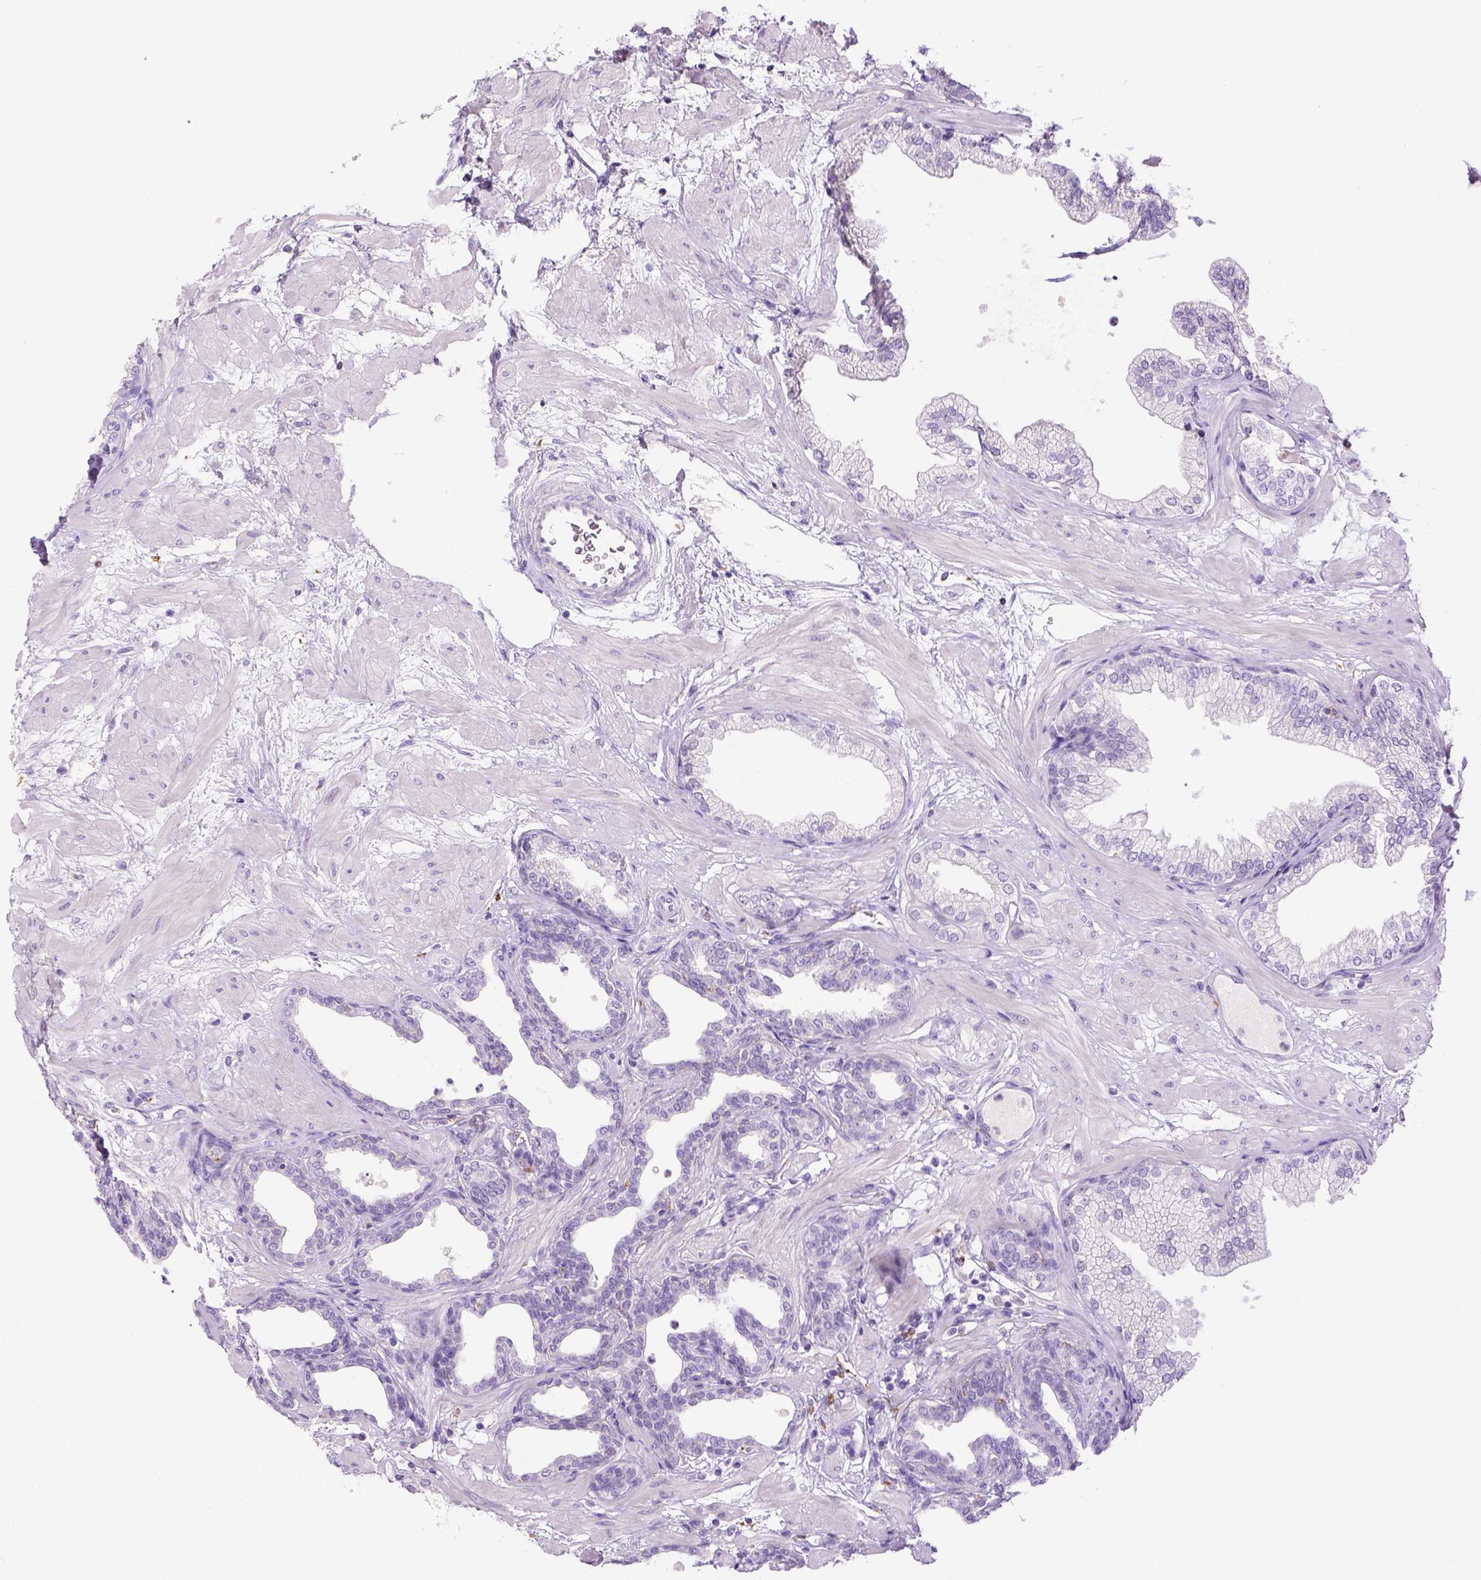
{"staining": {"intensity": "negative", "quantity": "none", "location": "none"}, "tissue": "prostate", "cell_type": "Glandular cells", "image_type": "normal", "snomed": [{"axis": "morphology", "description": "Normal tissue, NOS"}, {"axis": "topography", "description": "Prostate"}], "caption": "The photomicrograph exhibits no significant positivity in glandular cells of prostate.", "gene": "CD68", "patient": {"sex": "male", "age": 37}}